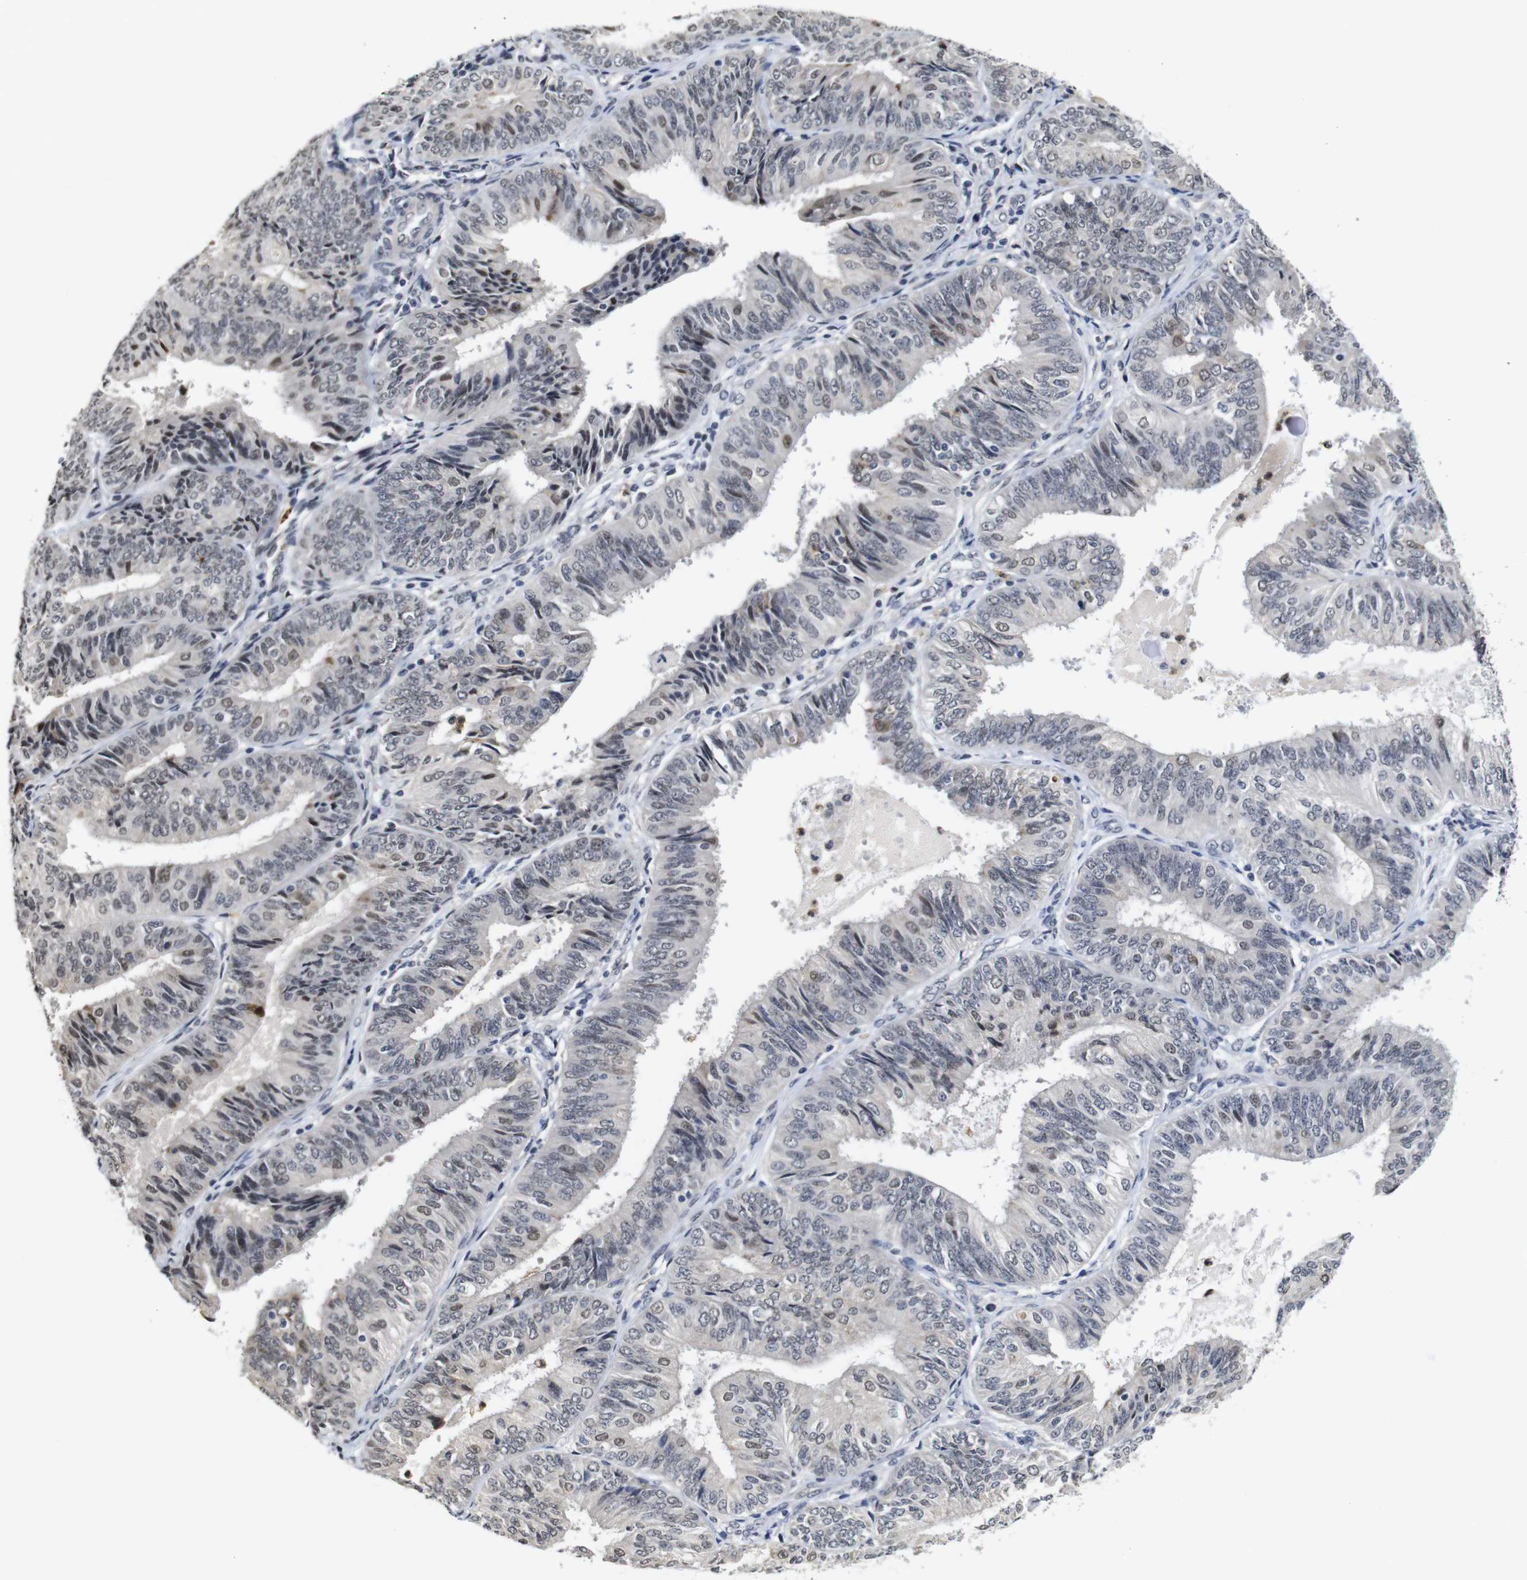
{"staining": {"intensity": "weak", "quantity": "<25%", "location": "nuclear"}, "tissue": "endometrial cancer", "cell_type": "Tumor cells", "image_type": "cancer", "snomed": [{"axis": "morphology", "description": "Adenocarcinoma, NOS"}, {"axis": "topography", "description": "Endometrium"}], "caption": "There is no significant staining in tumor cells of endometrial cancer (adenocarcinoma).", "gene": "NTRK3", "patient": {"sex": "female", "age": 58}}